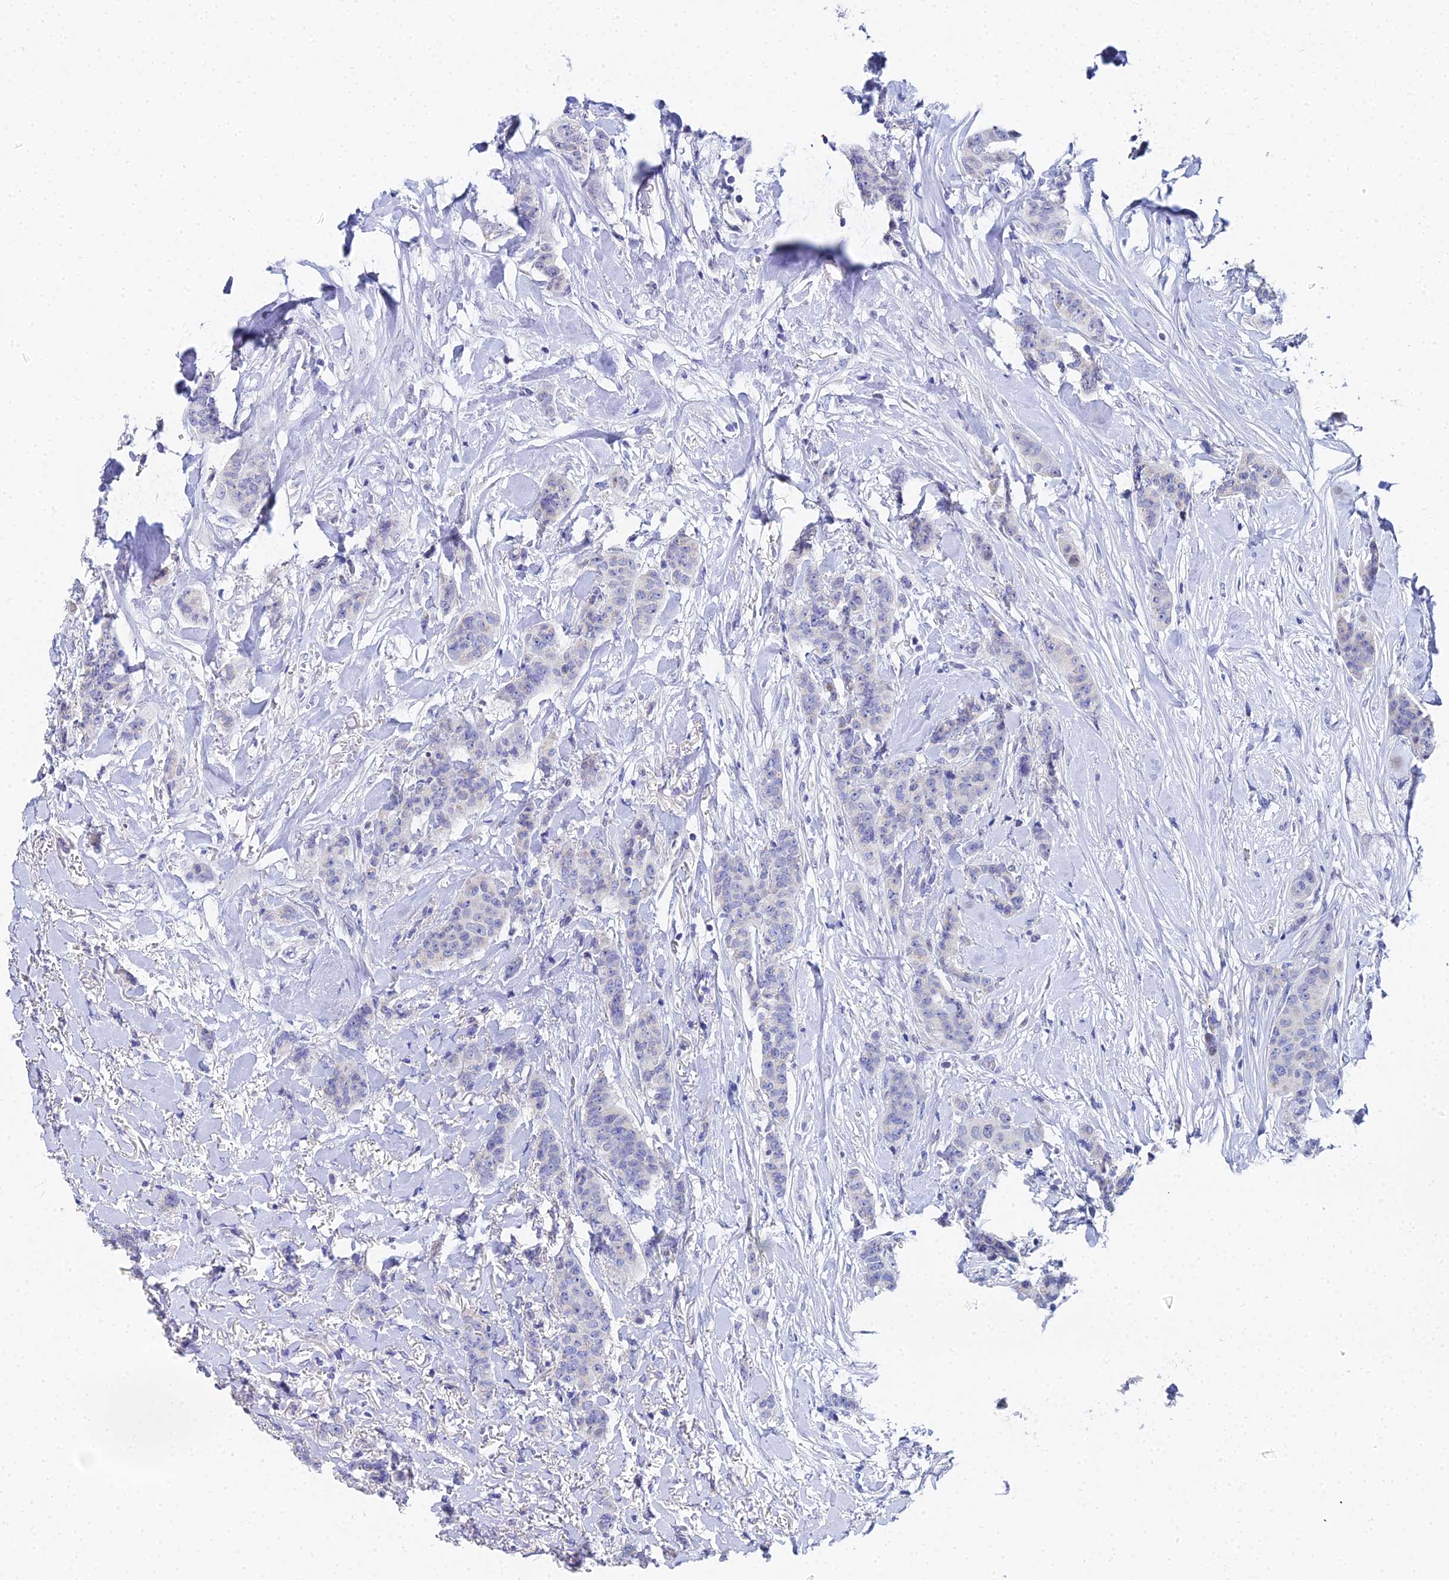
{"staining": {"intensity": "negative", "quantity": "none", "location": "none"}, "tissue": "breast cancer", "cell_type": "Tumor cells", "image_type": "cancer", "snomed": [{"axis": "morphology", "description": "Duct carcinoma"}, {"axis": "topography", "description": "Breast"}], "caption": "A high-resolution image shows immunohistochemistry staining of breast infiltrating ductal carcinoma, which demonstrates no significant positivity in tumor cells.", "gene": "OCM", "patient": {"sex": "female", "age": 40}}